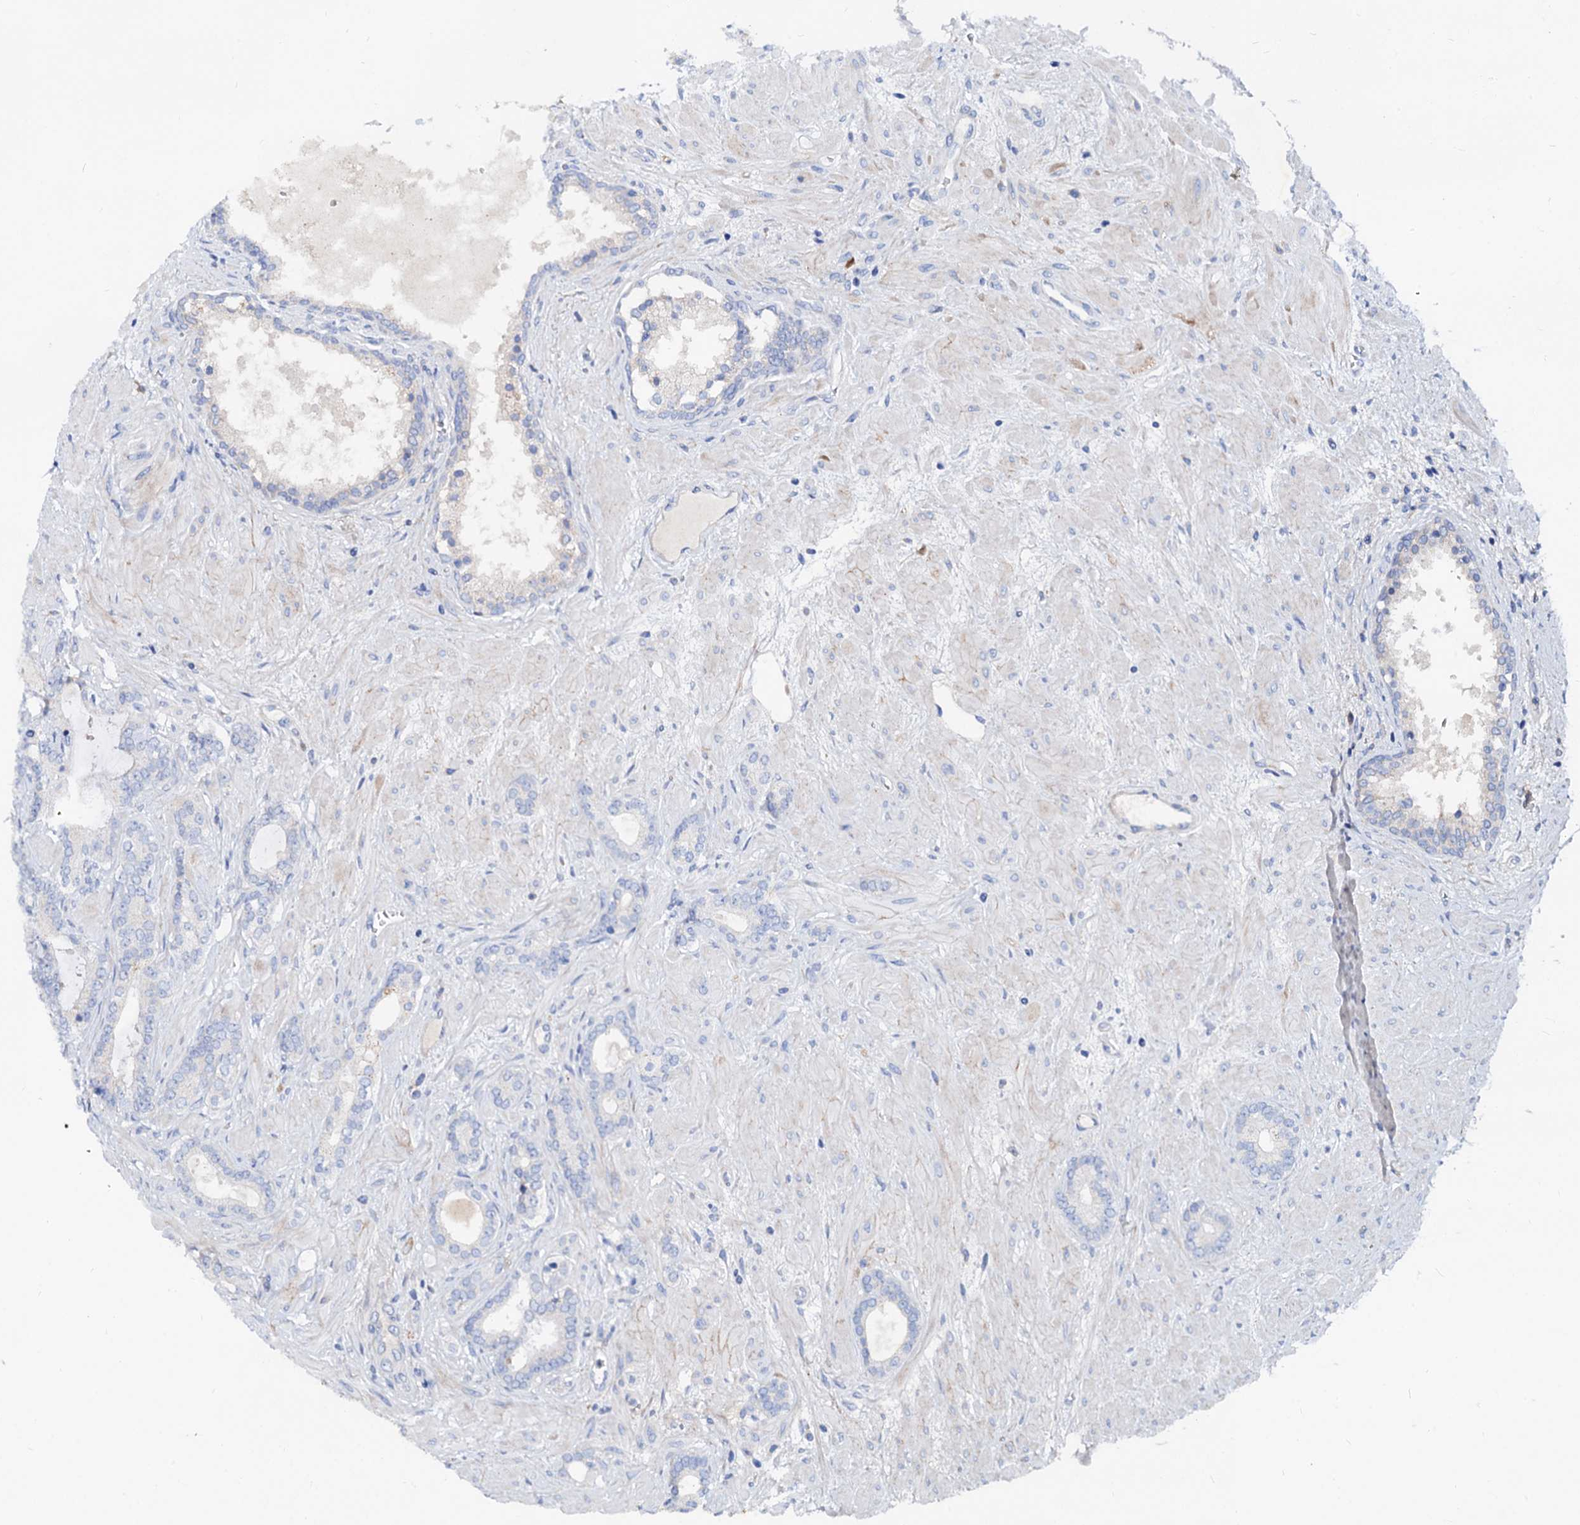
{"staining": {"intensity": "negative", "quantity": "none", "location": "none"}, "tissue": "prostate cancer", "cell_type": "Tumor cells", "image_type": "cancer", "snomed": [{"axis": "morphology", "description": "Adenocarcinoma, High grade"}, {"axis": "topography", "description": "Prostate"}], "caption": "An IHC histopathology image of high-grade adenocarcinoma (prostate) is shown. There is no staining in tumor cells of high-grade adenocarcinoma (prostate).", "gene": "SLC10A7", "patient": {"sex": "male", "age": 64}}